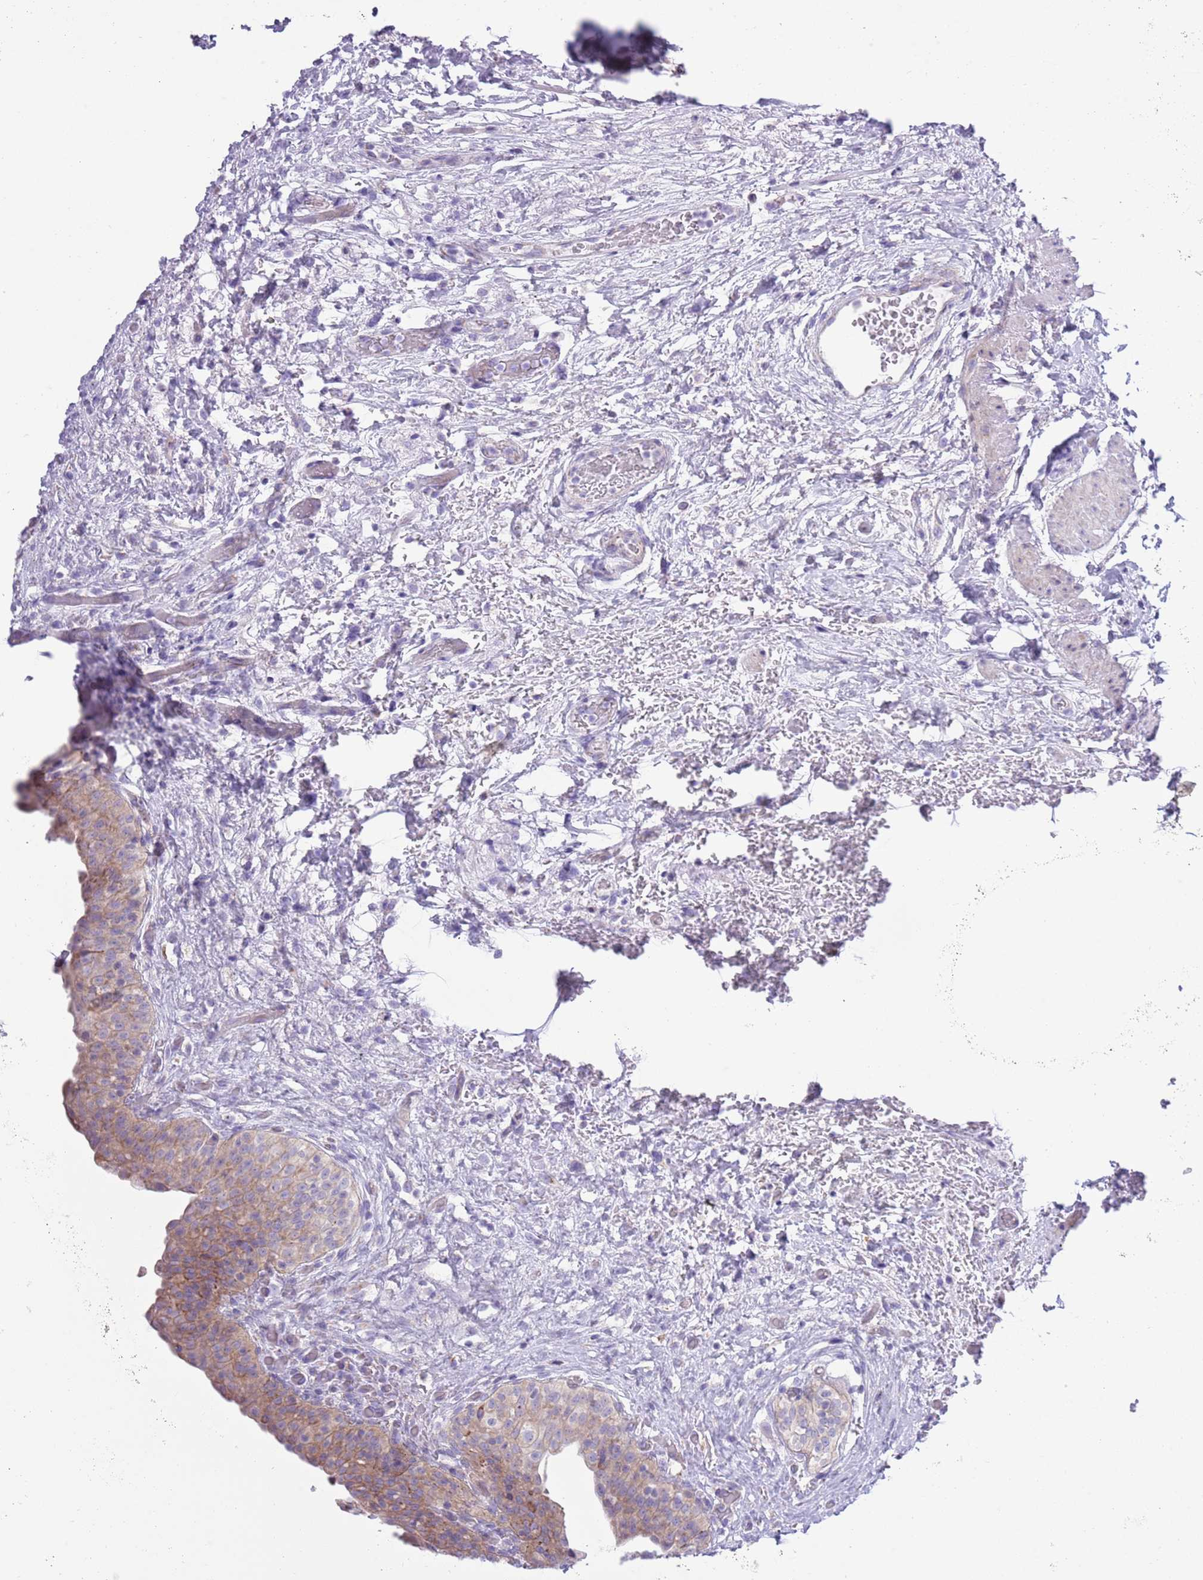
{"staining": {"intensity": "moderate", "quantity": "25%-75%", "location": "cytoplasmic/membranous"}, "tissue": "urinary bladder", "cell_type": "Urothelial cells", "image_type": "normal", "snomed": [{"axis": "morphology", "description": "Normal tissue, NOS"}, {"axis": "topography", "description": "Urinary bladder"}], "caption": "The image exhibits immunohistochemical staining of normal urinary bladder. There is moderate cytoplasmic/membranous expression is identified in approximately 25%-75% of urothelial cells. (DAB IHC with brightfield microscopy, high magnification).", "gene": "MOCOS", "patient": {"sex": "male", "age": 69}}